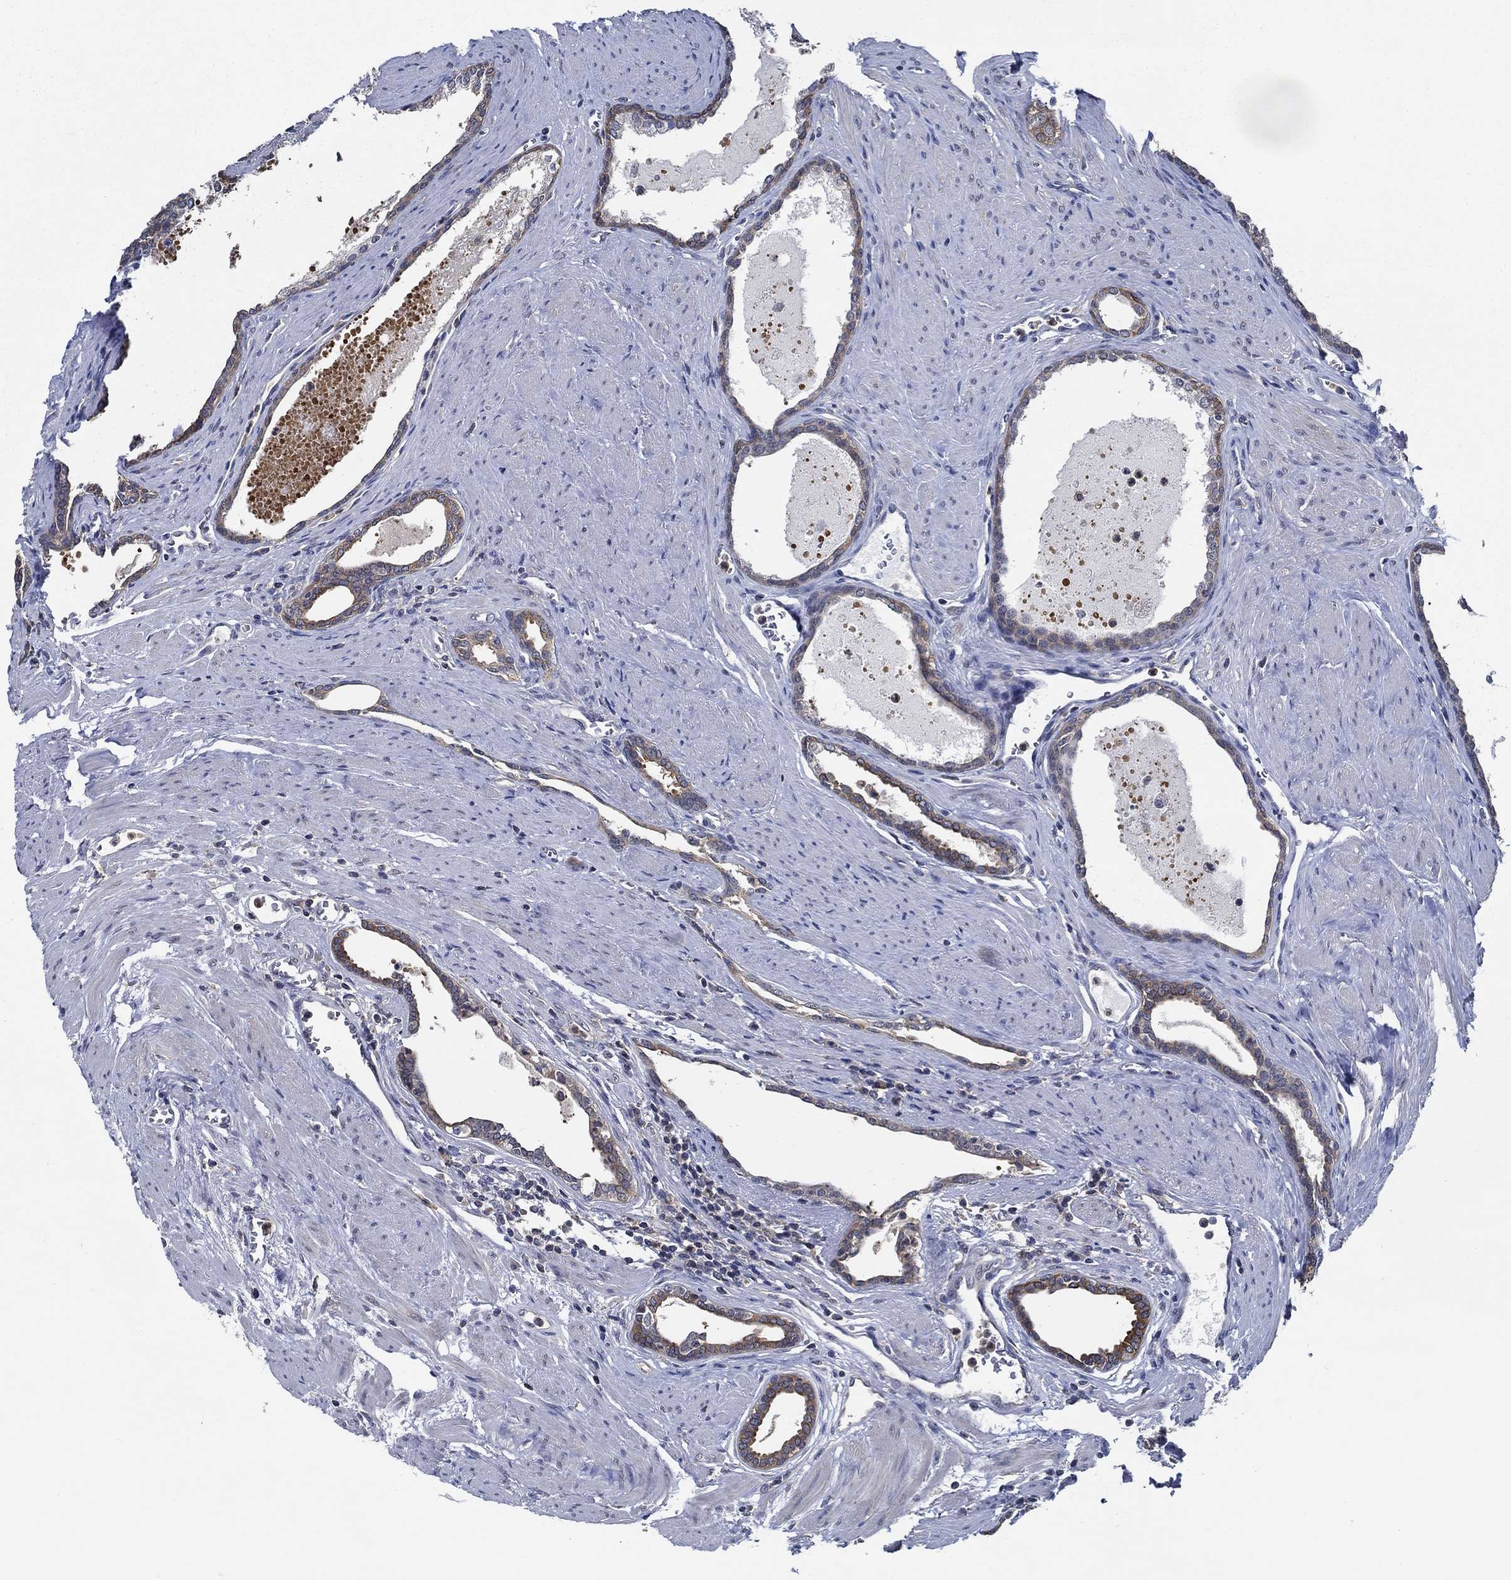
{"staining": {"intensity": "weak", "quantity": ">75%", "location": "cytoplasmic/membranous"}, "tissue": "prostate cancer", "cell_type": "Tumor cells", "image_type": "cancer", "snomed": [{"axis": "morphology", "description": "Adenocarcinoma, NOS"}, {"axis": "topography", "description": "Prostate"}], "caption": "Immunohistochemical staining of human prostate cancer (adenocarcinoma) demonstrates low levels of weak cytoplasmic/membranous protein staining in about >75% of tumor cells.", "gene": "DACT1", "patient": {"sex": "male", "age": 66}}